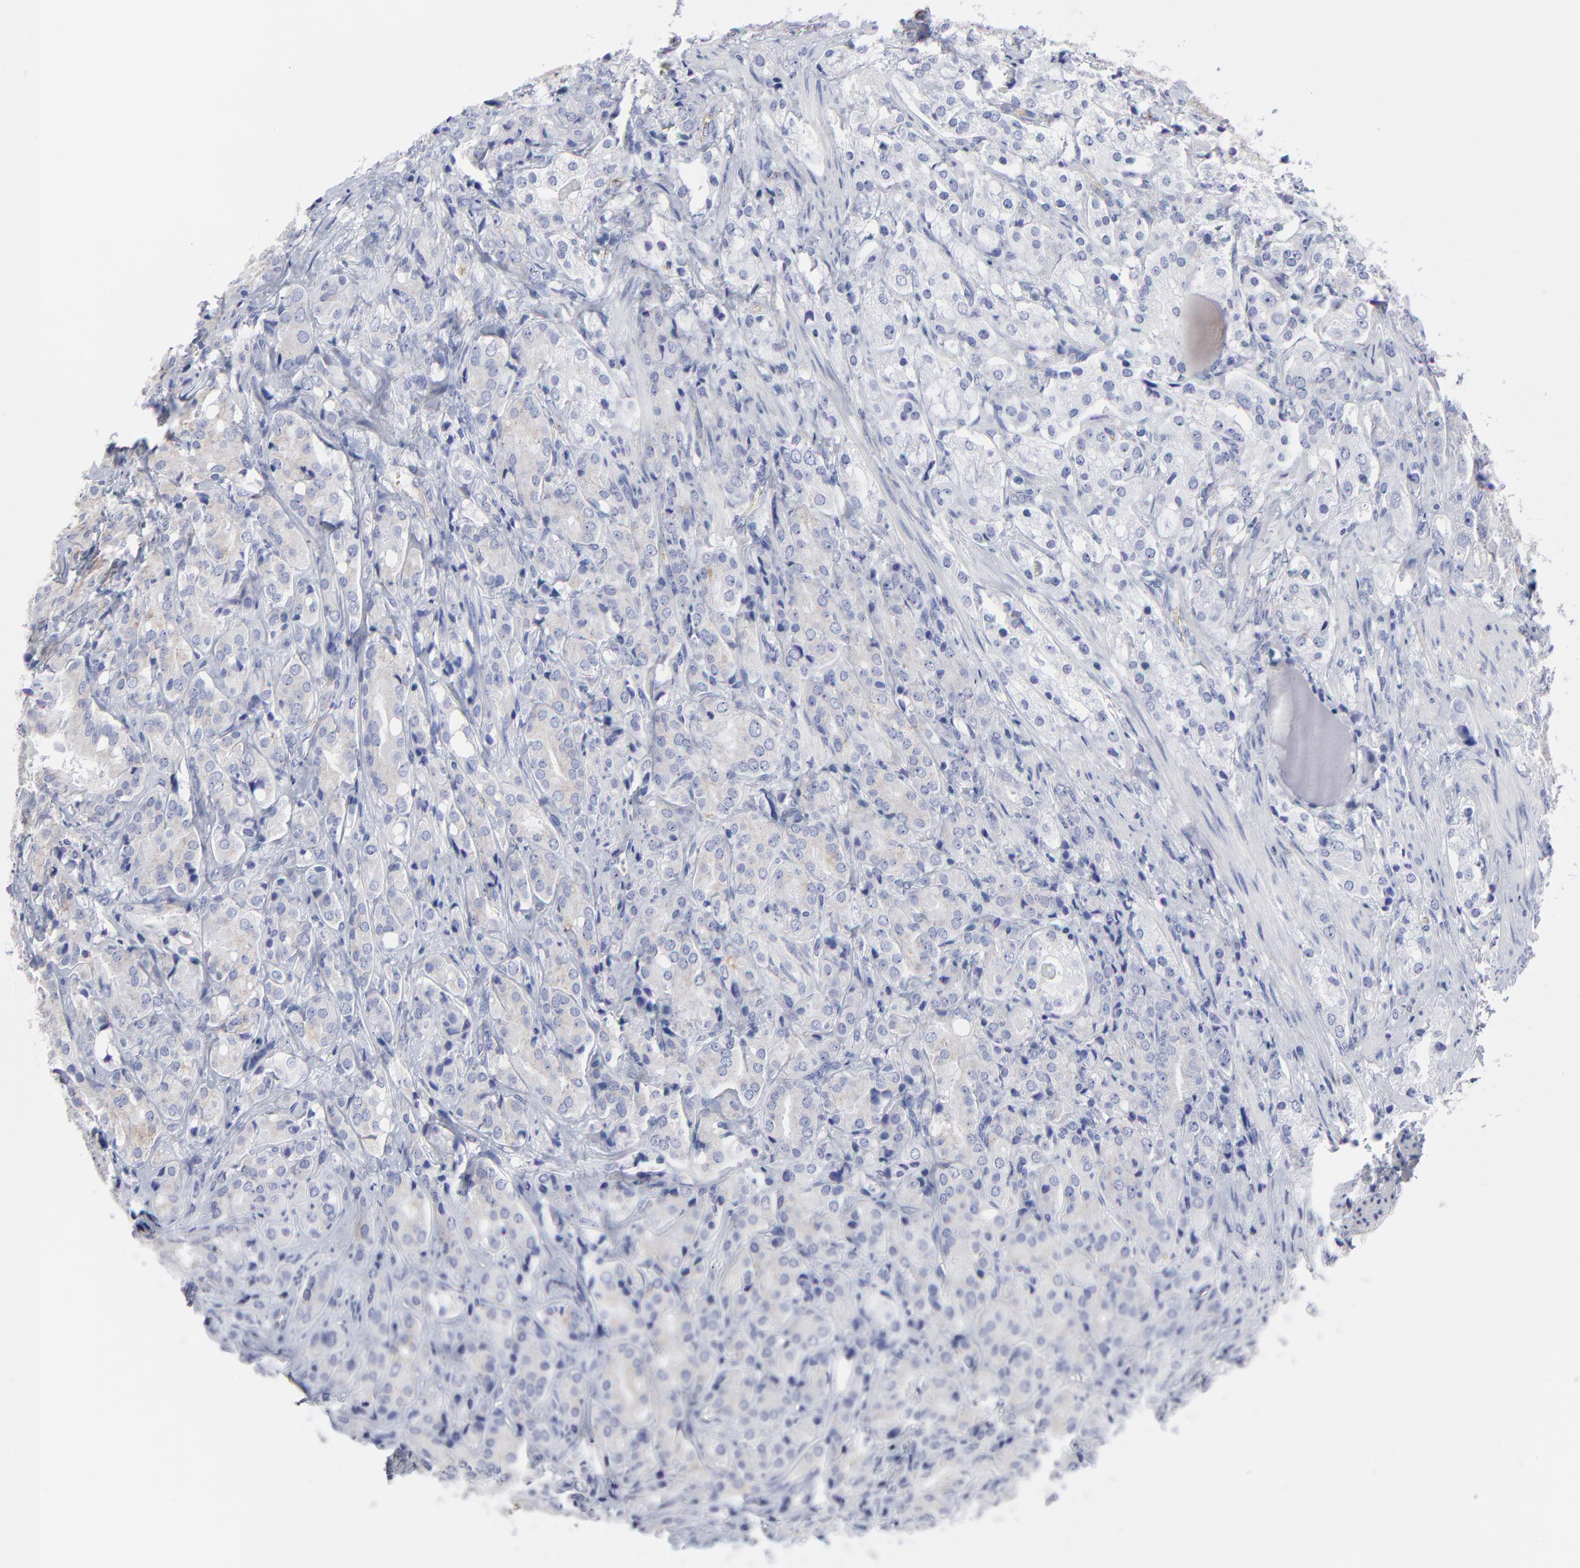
{"staining": {"intensity": "weak", "quantity": "<25%", "location": "cytoplasmic/membranous"}, "tissue": "prostate cancer", "cell_type": "Tumor cells", "image_type": "cancer", "snomed": [{"axis": "morphology", "description": "Adenocarcinoma, High grade"}, {"axis": "topography", "description": "Prostate"}], "caption": "A high-resolution histopathology image shows IHC staining of prostate cancer (high-grade adenocarcinoma), which demonstrates no significant staining in tumor cells.", "gene": "CNTN3", "patient": {"sex": "male", "age": 68}}